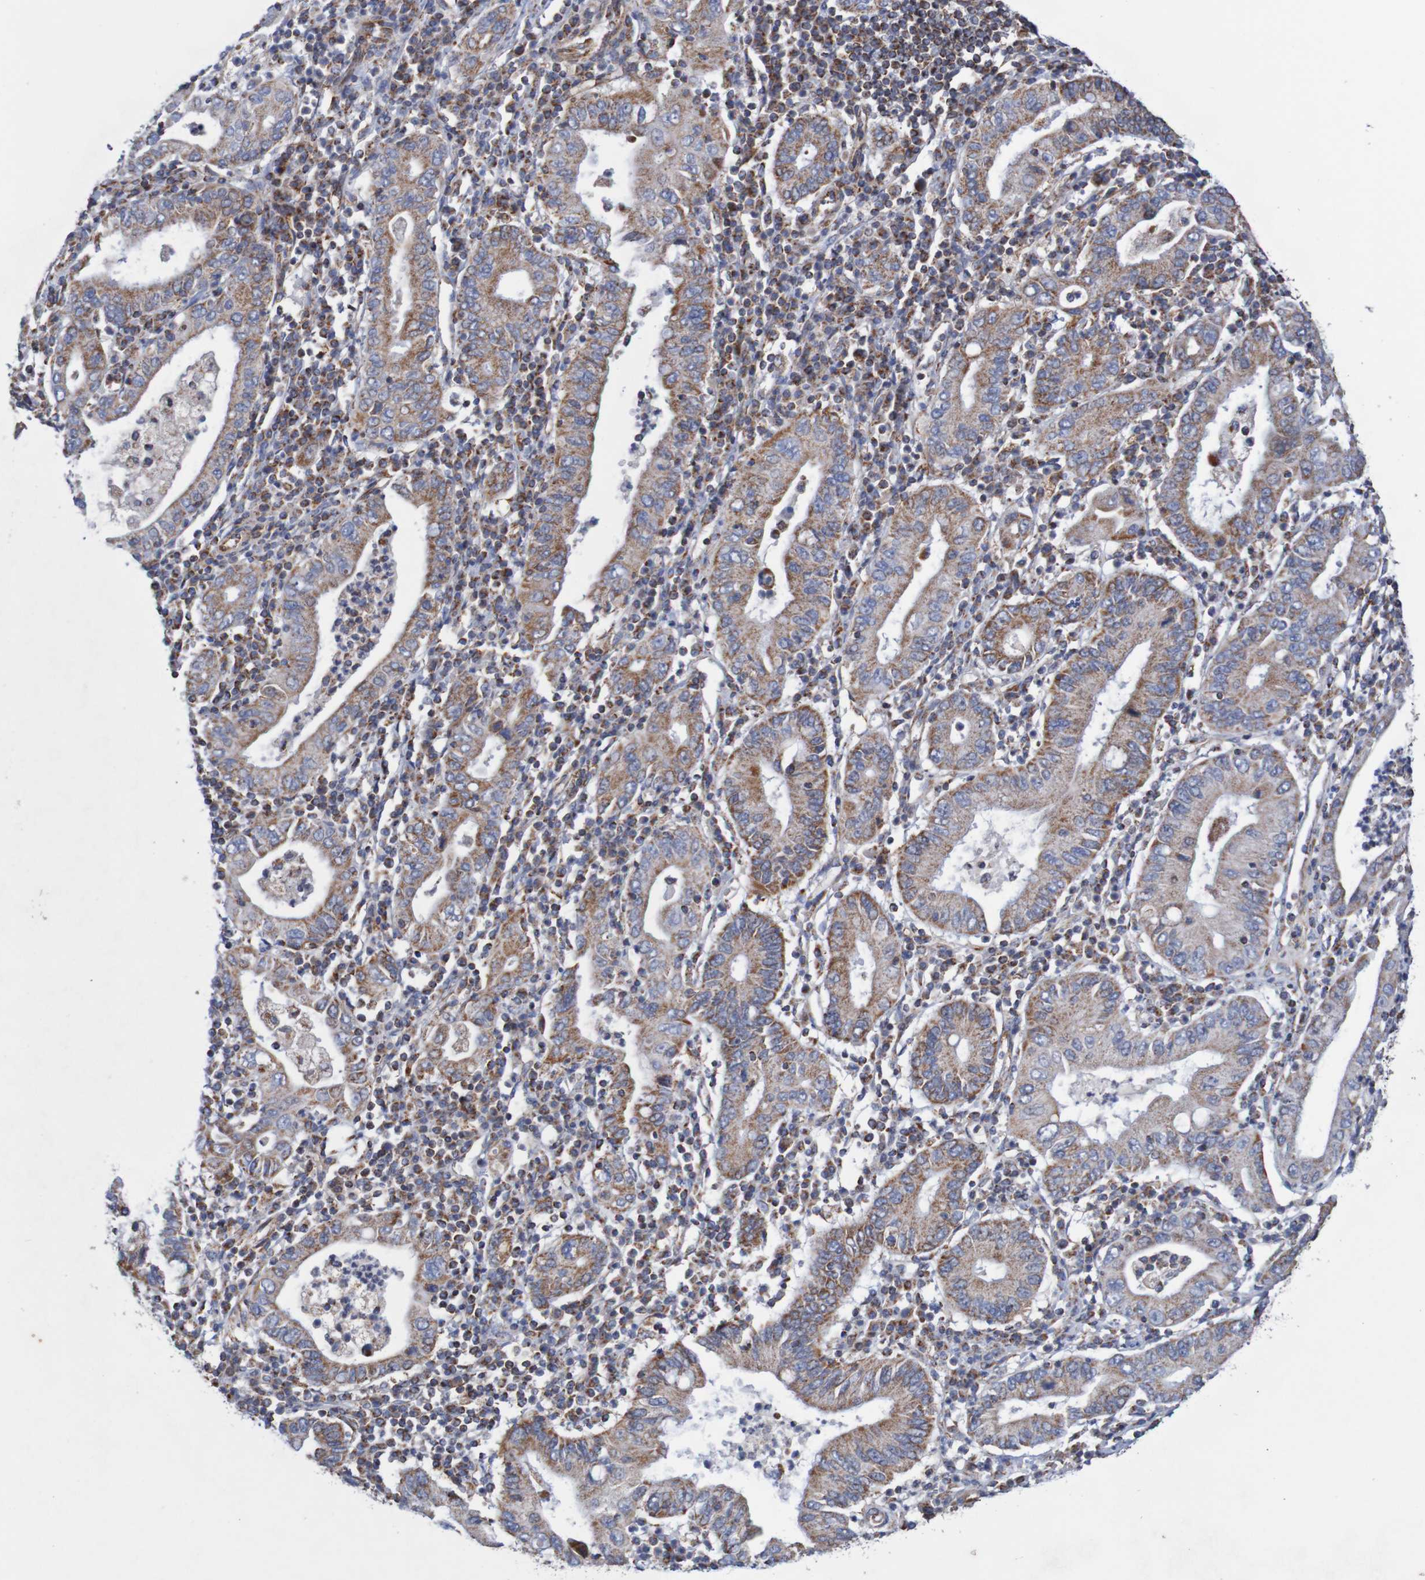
{"staining": {"intensity": "moderate", "quantity": ">75%", "location": "cytoplasmic/membranous"}, "tissue": "stomach cancer", "cell_type": "Tumor cells", "image_type": "cancer", "snomed": [{"axis": "morphology", "description": "Normal tissue, NOS"}, {"axis": "morphology", "description": "Adenocarcinoma, NOS"}, {"axis": "topography", "description": "Esophagus"}, {"axis": "topography", "description": "Stomach, upper"}, {"axis": "topography", "description": "Peripheral nerve tissue"}], "caption": "Protein expression analysis of adenocarcinoma (stomach) exhibits moderate cytoplasmic/membranous expression in about >75% of tumor cells.", "gene": "MMEL1", "patient": {"sex": "male", "age": 62}}